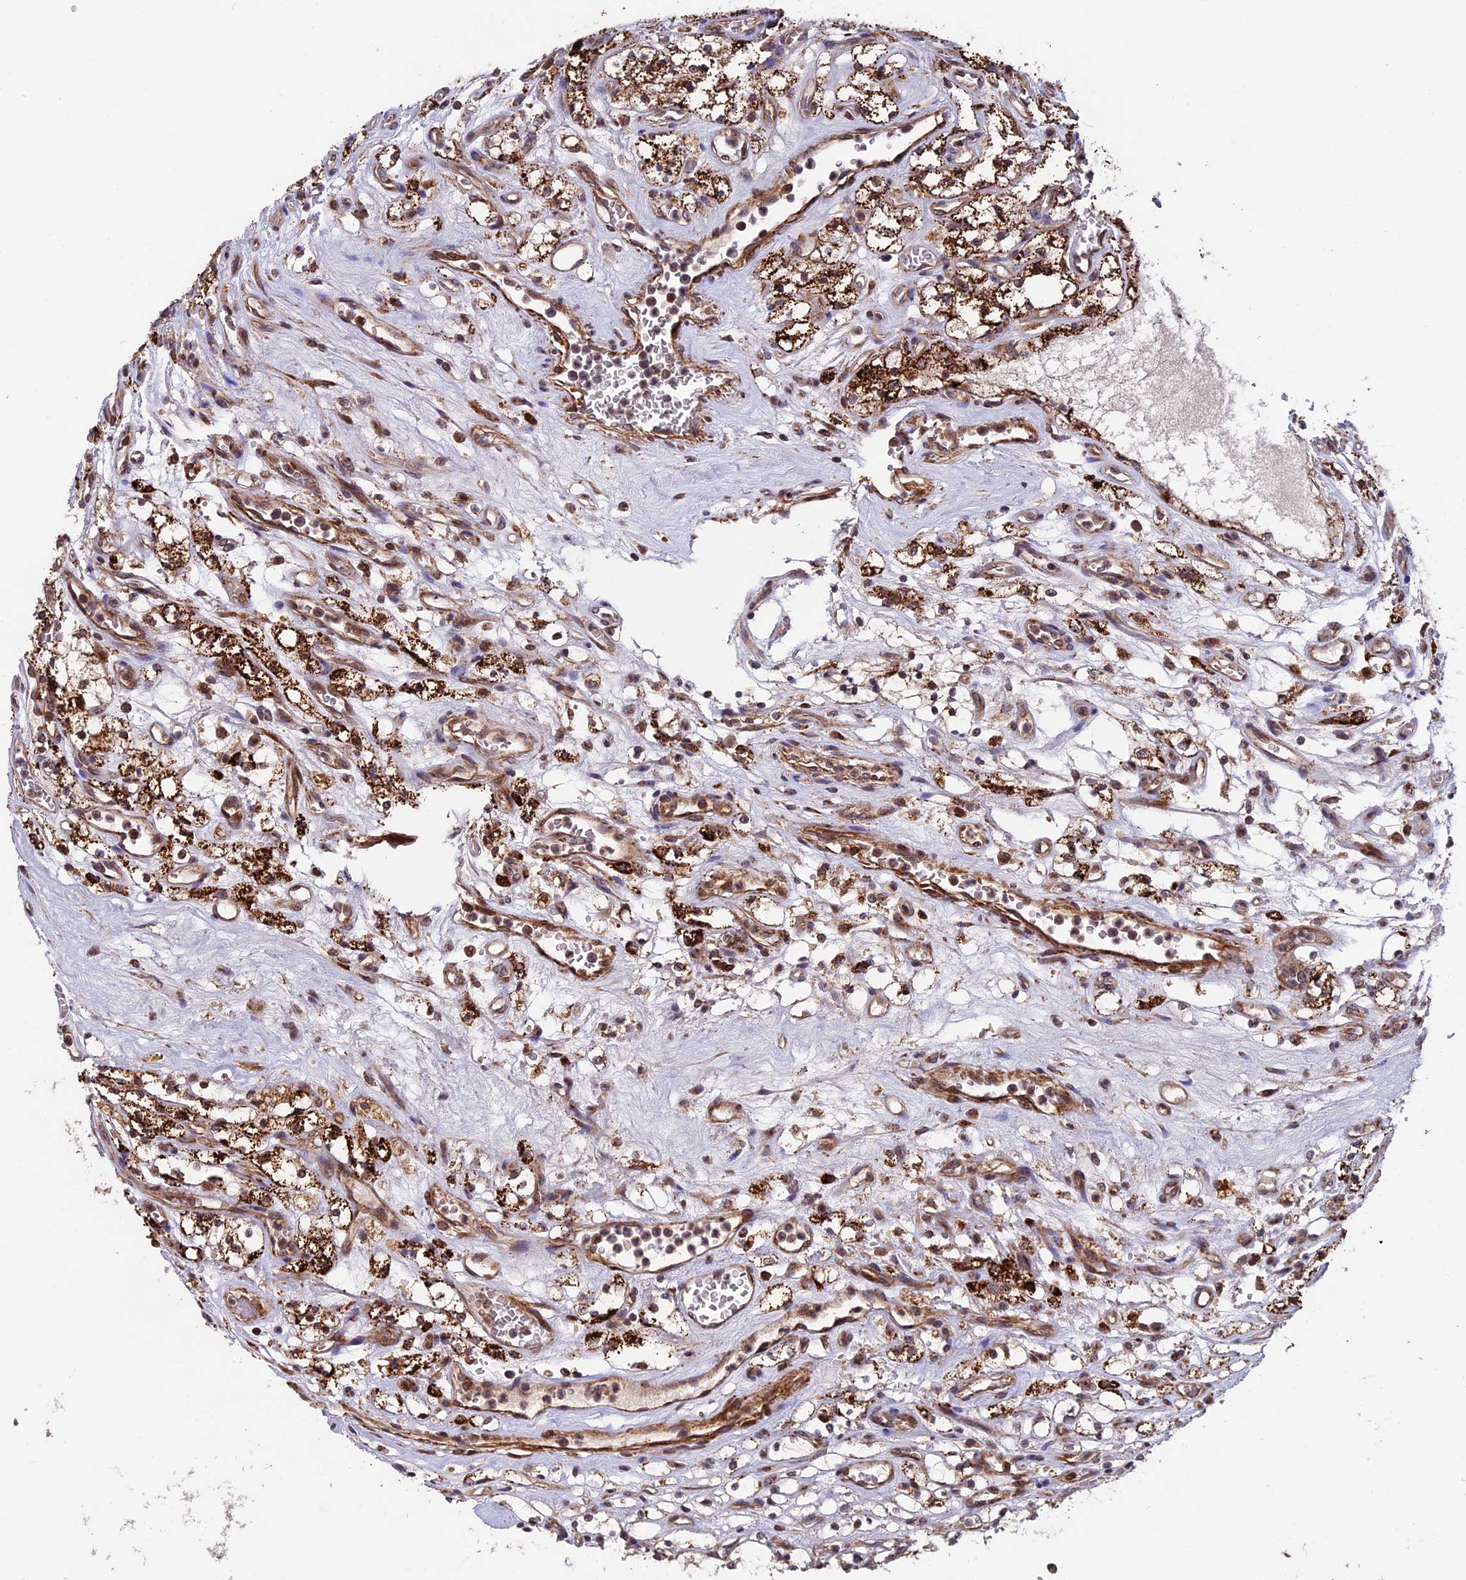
{"staining": {"intensity": "moderate", "quantity": ">75%", "location": "cytoplasmic/membranous"}, "tissue": "renal cancer", "cell_type": "Tumor cells", "image_type": "cancer", "snomed": [{"axis": "morphology", "description": "Adenocarcinoma, NOS"}, {"axis": "topography", "description": "Kidney"}], "caption": "Immunohistochemical staining of human renal adenocarcinoma demonstrates medium levels of moderate cytoplasmic/membranous protein expression in approximately >75% of tumor cells.", "gene": "RNF17", "patient": {"sex": "female", "age": 69}}